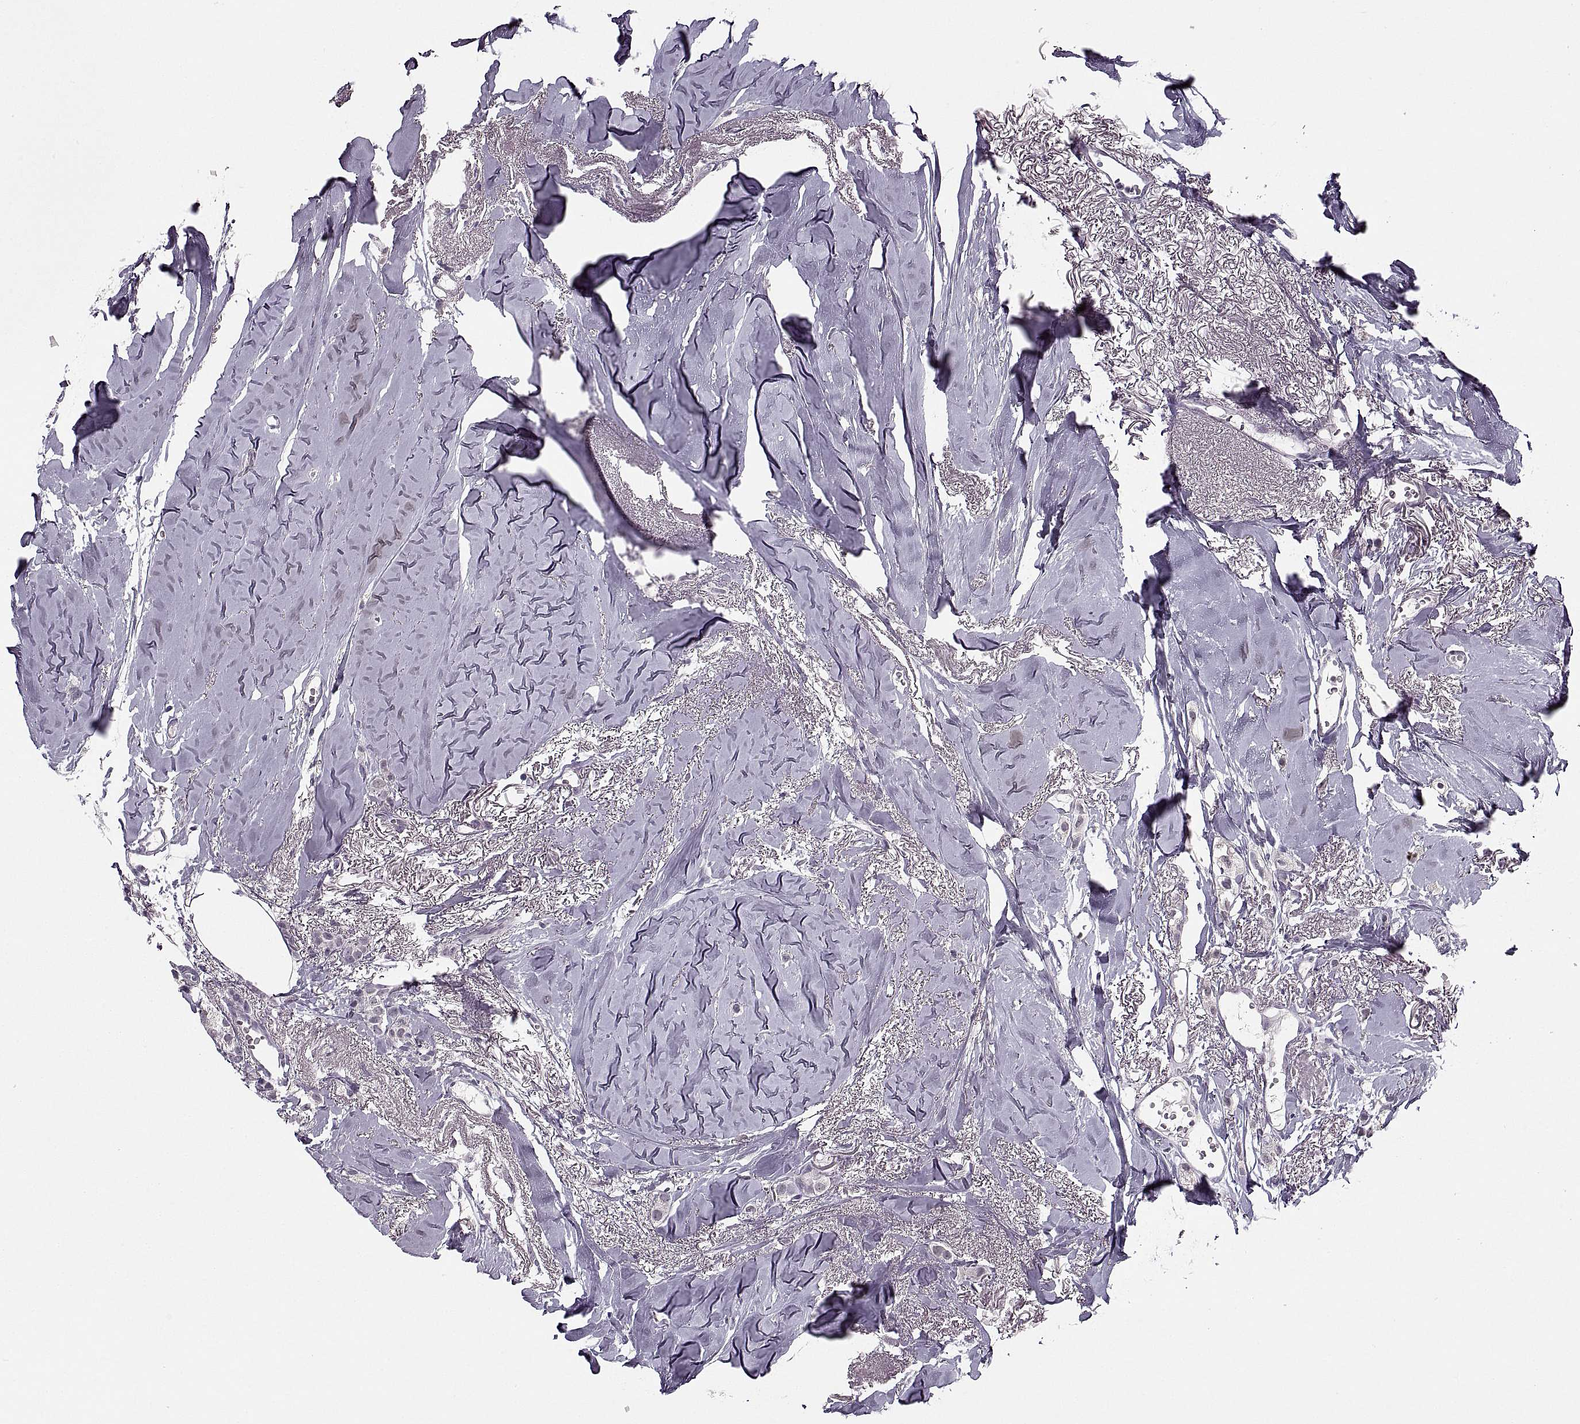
{"staining": {"intensity": "negative", "quantity": "none", "location": "none"}, "tissue": "breast cancer", "cell_type": "Tumor cells", "image_type": "cancer", "snomed": [{"axis": "morphology", "description": "Duct carcinoma"}, {"axis": "topography", "description": "Breast"}], "caption": "Immunohistochemistry (IHC) photomicrograph of neoplastic tissue: human breast cancer (invasive ductal carcinoma) stained with DAB (3,3'-diaminobenzidine) exhibits no significant protein staining in tumor cells.", "gene": "PAGE5", "patient": {"sex": "female", "age": 85}}